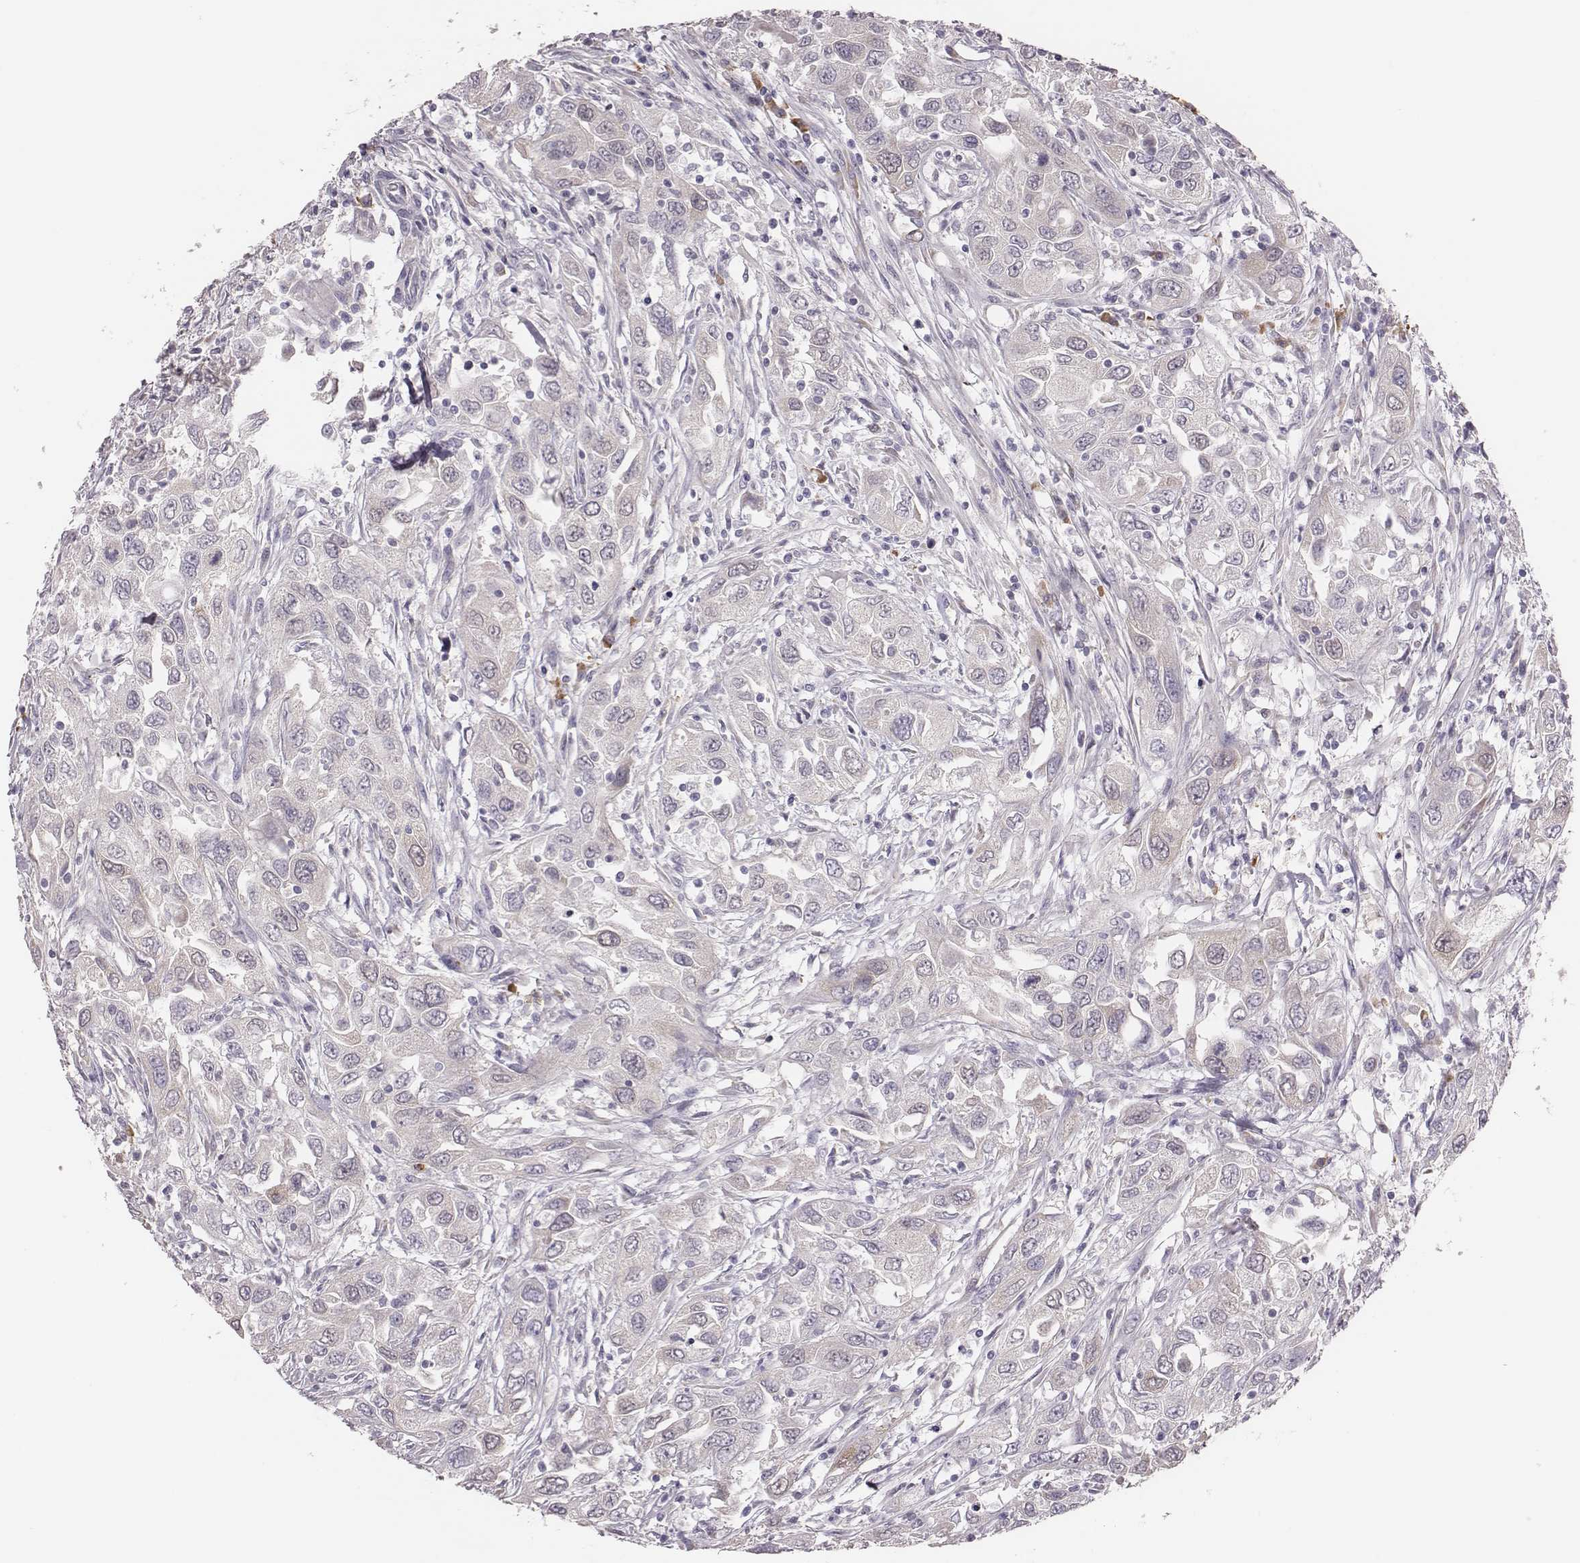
{"staining": {"intensity": "negative", "quantity": "none", "location": "none"}, "tissue": "urothelial cancer", "cell_type": "Tumor cells", "image_type": "cancer", "snomed": [{"axis": "morphology", "description": "Urothelial carcinoma, High grade"}, {"axis": "topography", "description": "Urinary bladder"}], "caption": "A micrograph of urothelial carcinoma (high-grade) stained for a protein demonstrates no brown staining in tumor cells.", "gene": "PBK", "patient": {"sex": "male", "age": 76}}